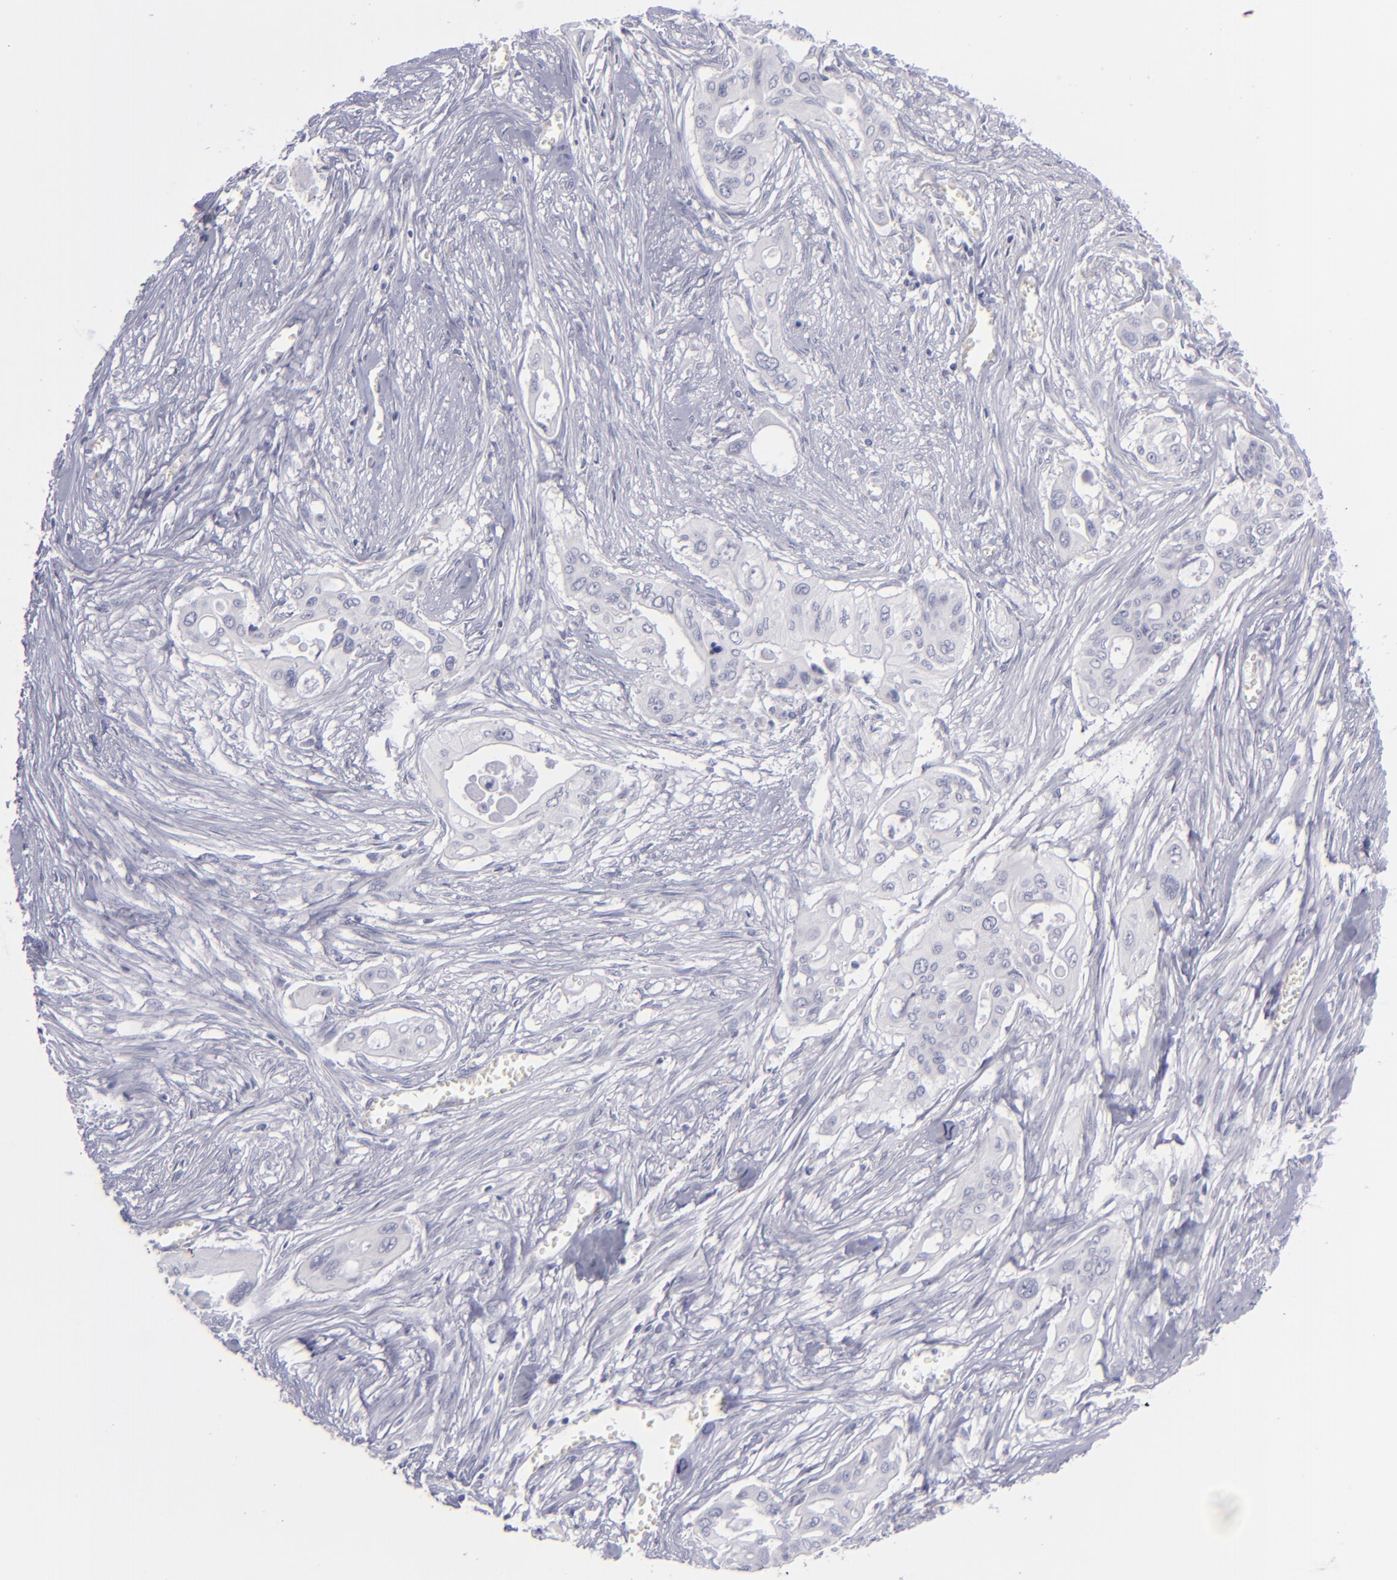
{"staining": {"intensity": "negative", "quantity": "none", "location": "none"}, "tissue": "pancreatic cancer", "cell_type": "Tumor cells", "image_type": "cancer", "snomed": [{"axis": "morphology", "description": "Adenocarcinoma, NOS"}, {"axis": "topography", "description": "Pancreas"}], "caption": "Immunohistochemistry (IHC) of pancreatic cancer demonstrates no staining in tumor cells.", "gene": "MYH11", "patient": {"sex": "male", "age": 77}}